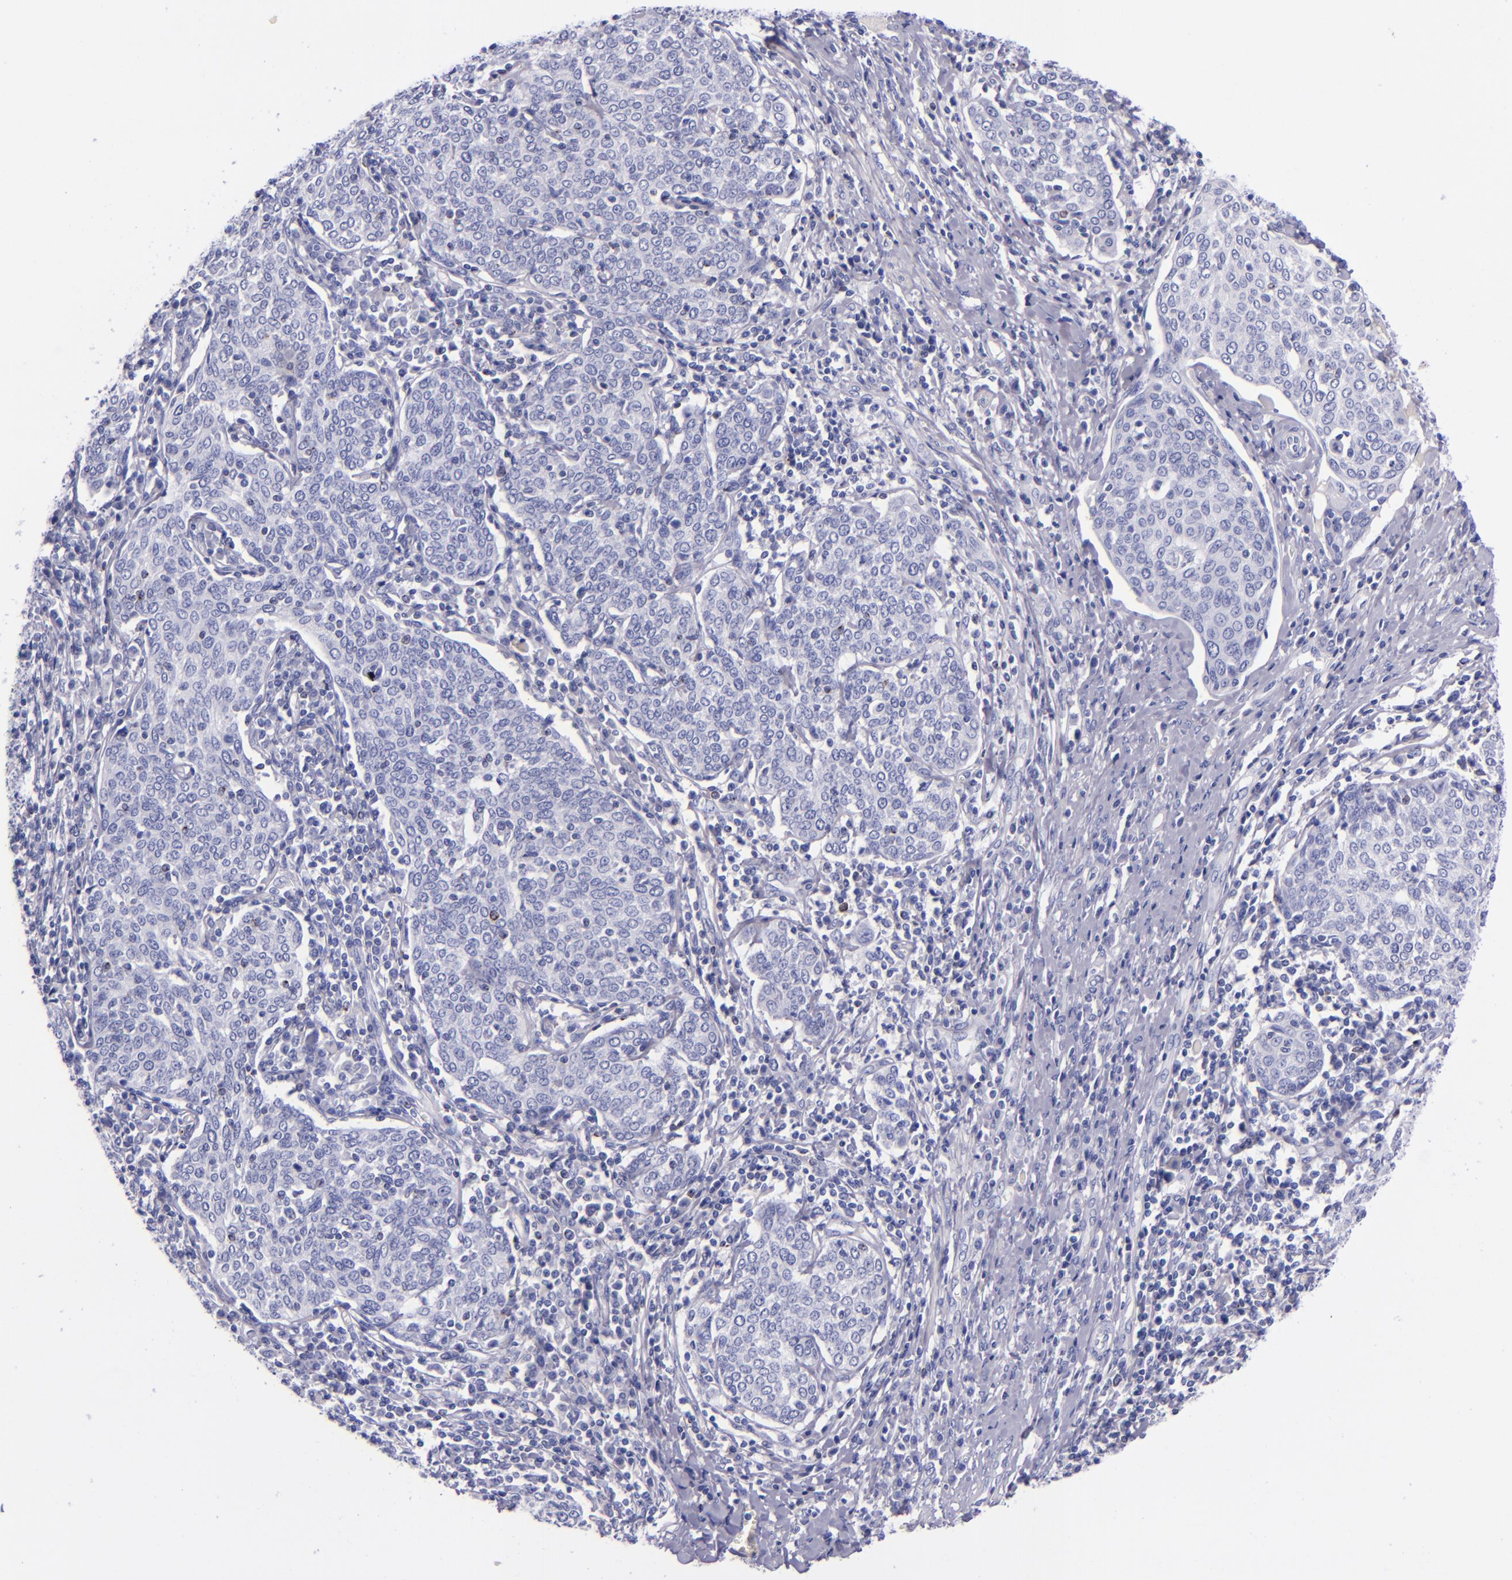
{"staining": {"intensity": "negative", "quantity": "none", "location": "none"}, "tissue": "cervical cancer", "cell_type": "Tumor cells", "image_type": "cancer", "snomed": [{"axis": "morphology", "description": "Squamous cell carcinoma, NOS"}, {"axis": "topography", "description": "Cervix"}], "caption": "Immunohistochemistry (IHC) histopathology image of neoplastic tissue: squamous cell carcinoma (cervical) stained with DAB reveals no significant protein positivity in tumor cells.", "gene": "LAG3", "patient": {"sex": "female", "age": 40}}